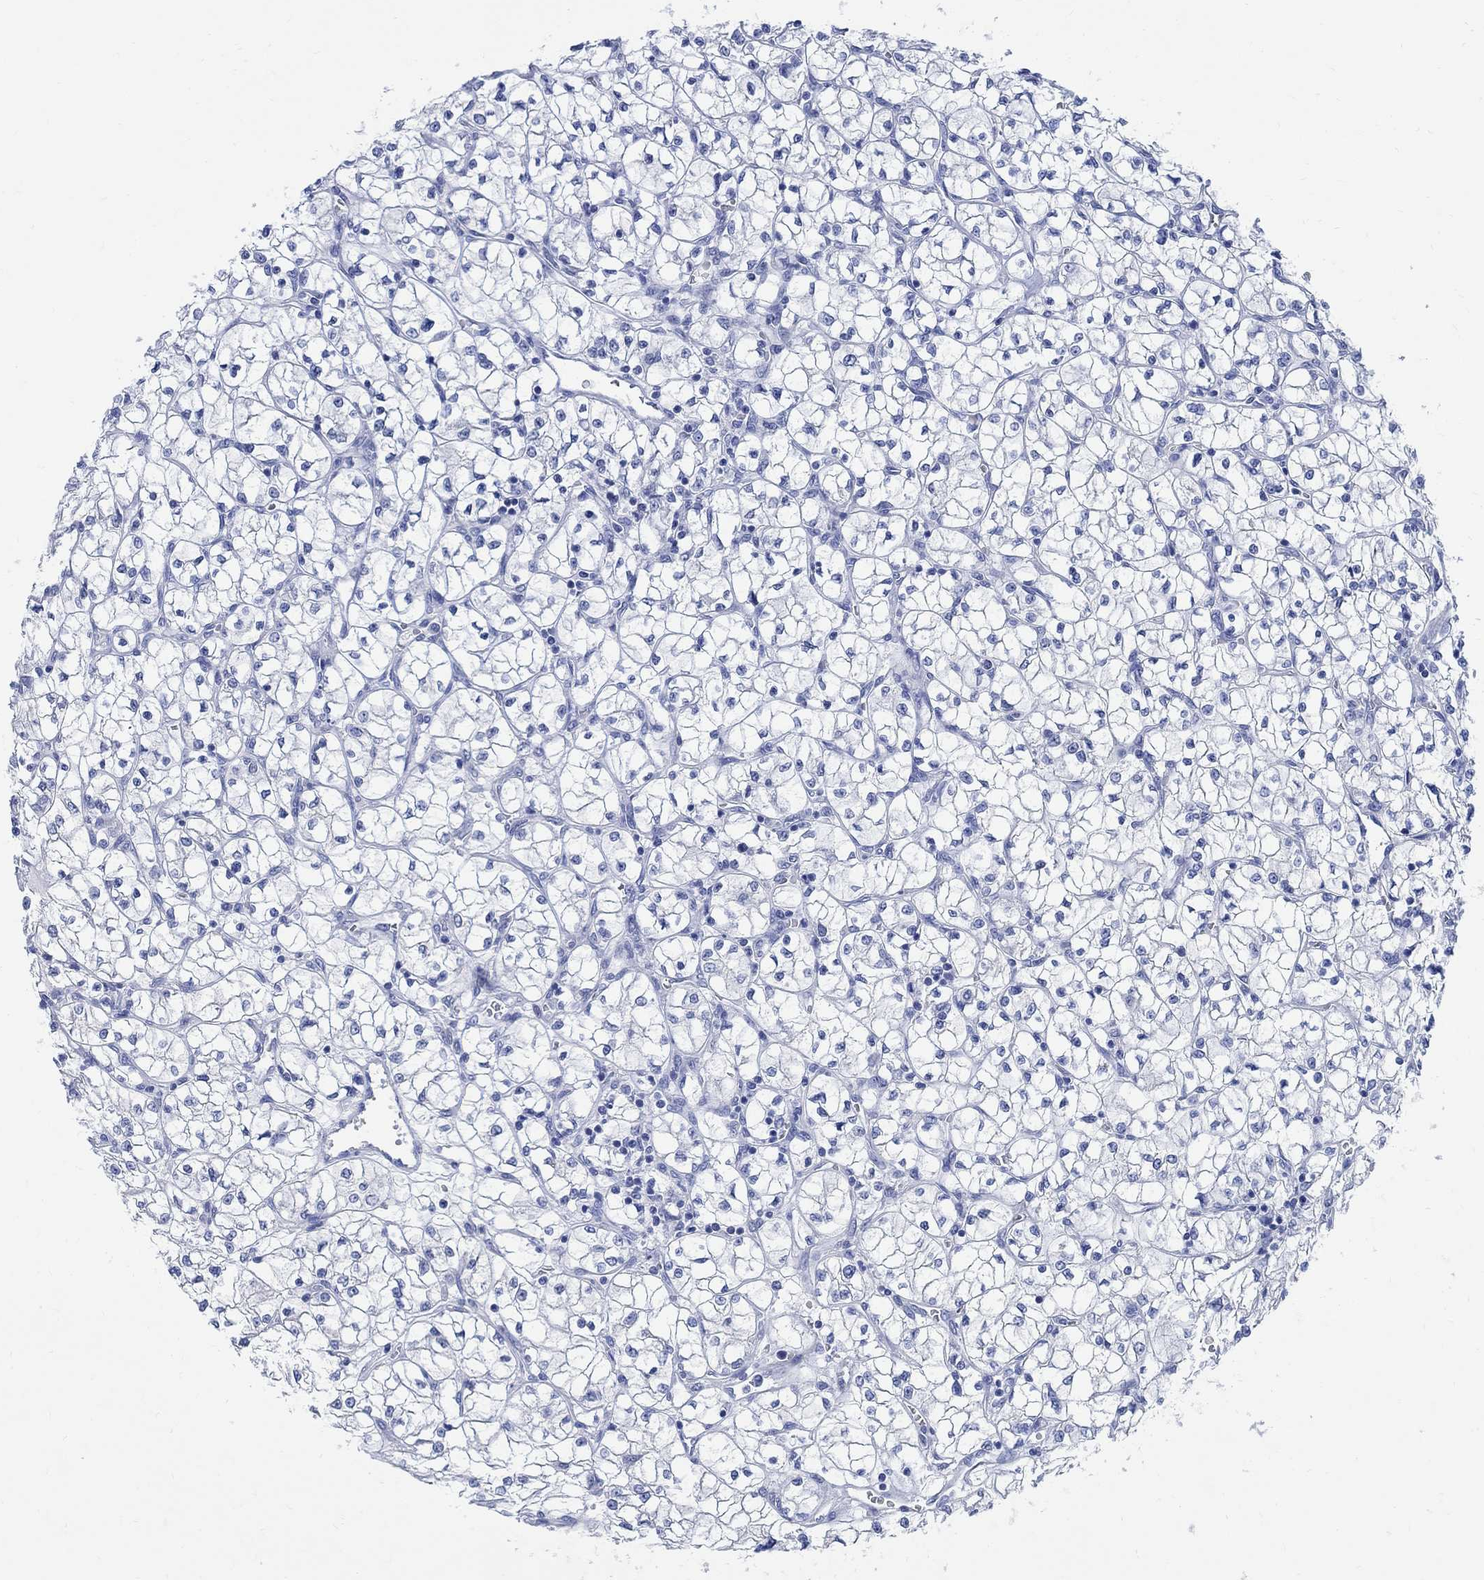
{"staining": {"intensity": "negative", "quantity": "none", "location": "none"}, "tissue": "renal cancer", "cell_type": "Tumor cells", "image_type": "cancer", "snomed": [{"axis": "morphology", "description": "Adenocarcinoma, NOS"}, {"axis": "topography", "description": "Kidney"}], "caption": "A photomicrograph of human renal adenocarcinoma is negative for staining in tumor cells. The staining is performed using DAB (3,3'-diaminobenzidine) brown chromogen with nuclei counter-stained in using hematoxylin.", "gene": "CAMK2N1", "patient": {"sex": "female", "age": 64}}